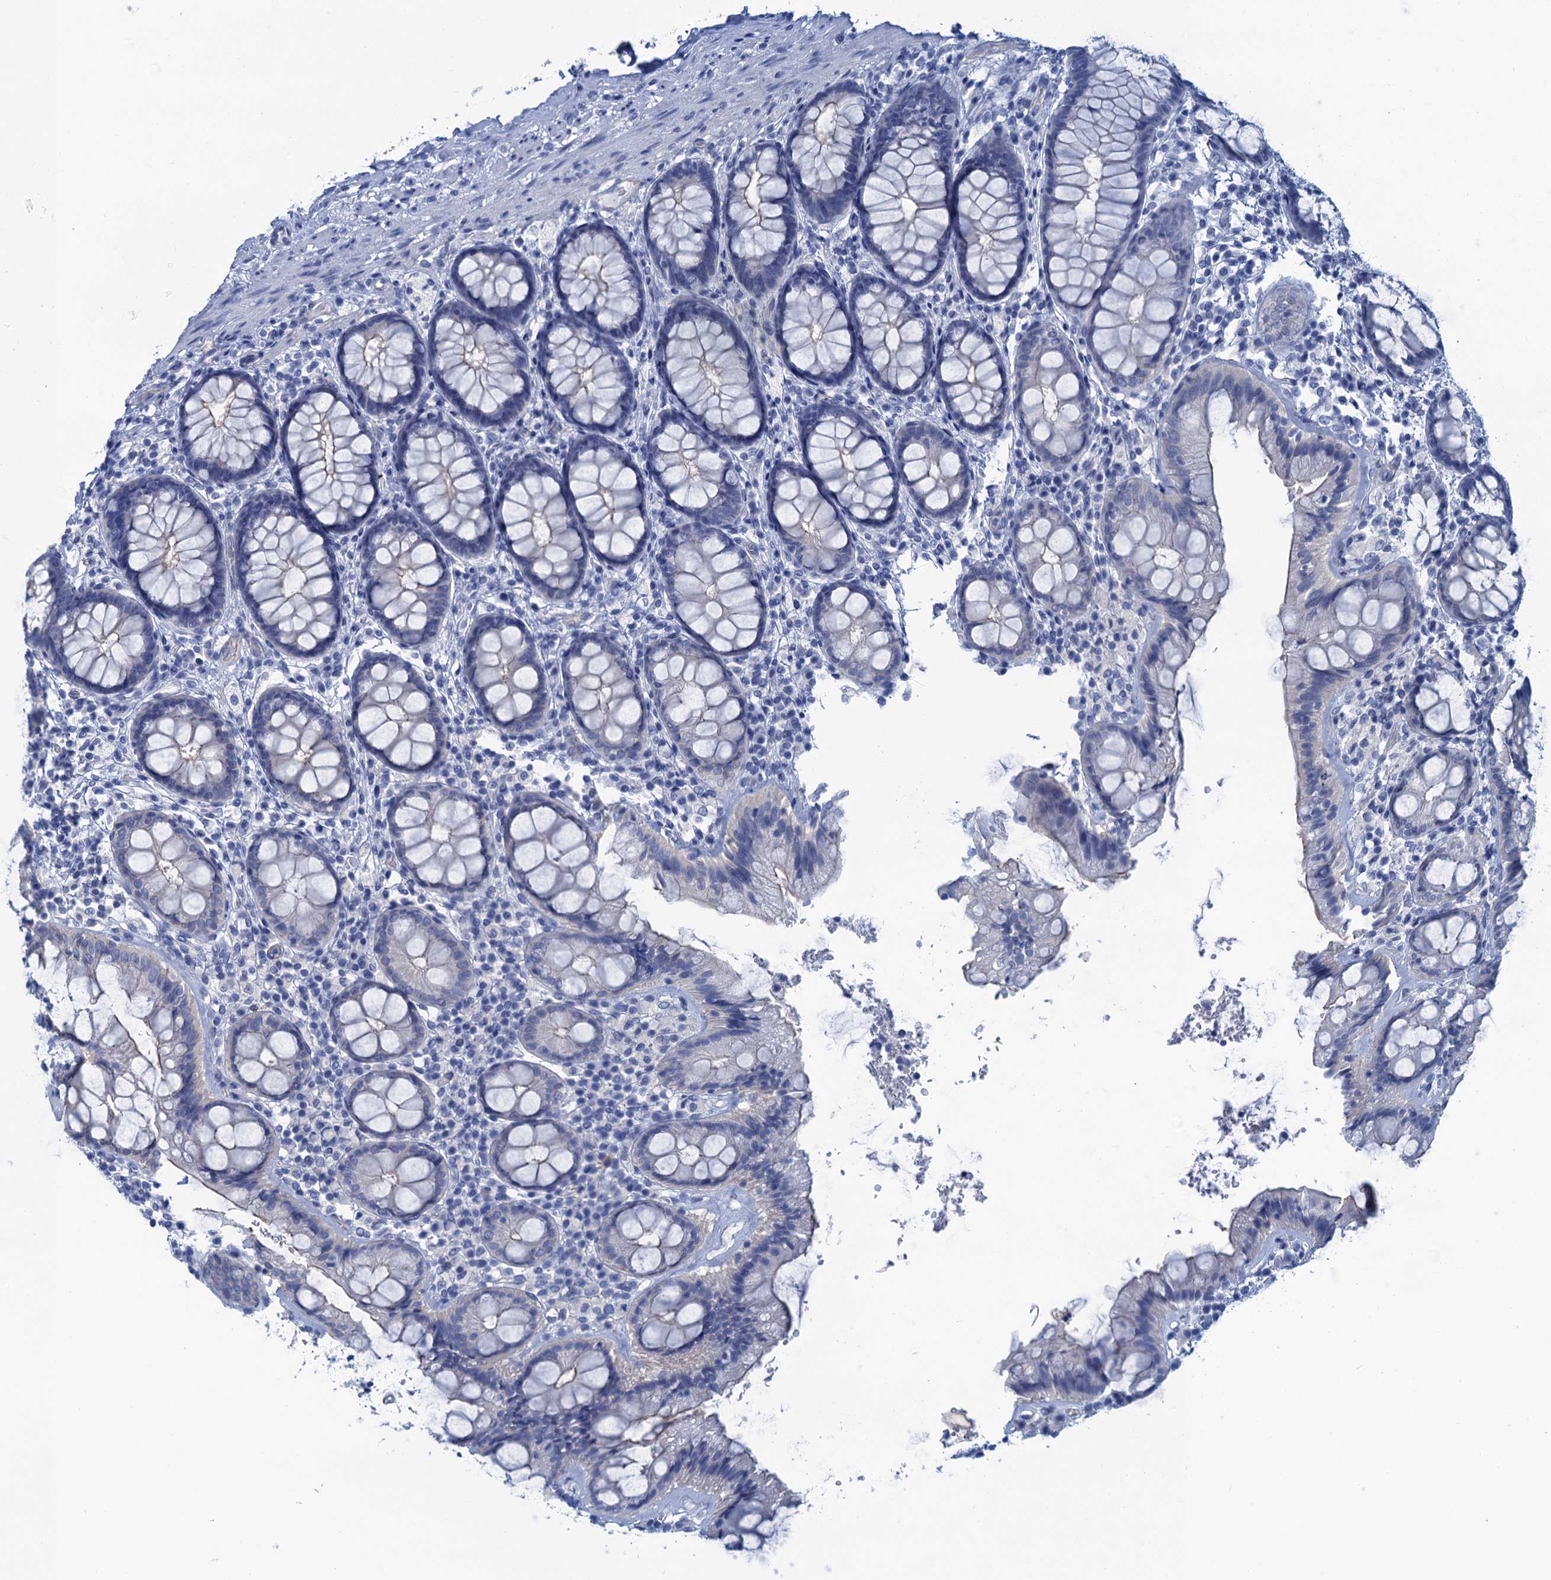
{"staining": {"intensity": "negative", "quantity": "none", "location": "none"}, "tissue": "rectum", "cell_type": "Glandular cells", "image_type": "normal", "snomed": [{"axis": "morphology", "description": "Normal tissue, NOS"}, {"axis": "topography", "description": "Rectum"}], "caption": "This is a image of immunohistochemistry (IHC) staining of benign rectum, which shows no staining in glandular cells. (Stains: DAB (3,3'-diaminobenzidine) immunohistochemistry (IHC) with hematoxylin counter stain, Microscopy: brightfield microscopy at high magnification).", "gene": "CALML5", "patient": {"sex": "male", "age": 83}}